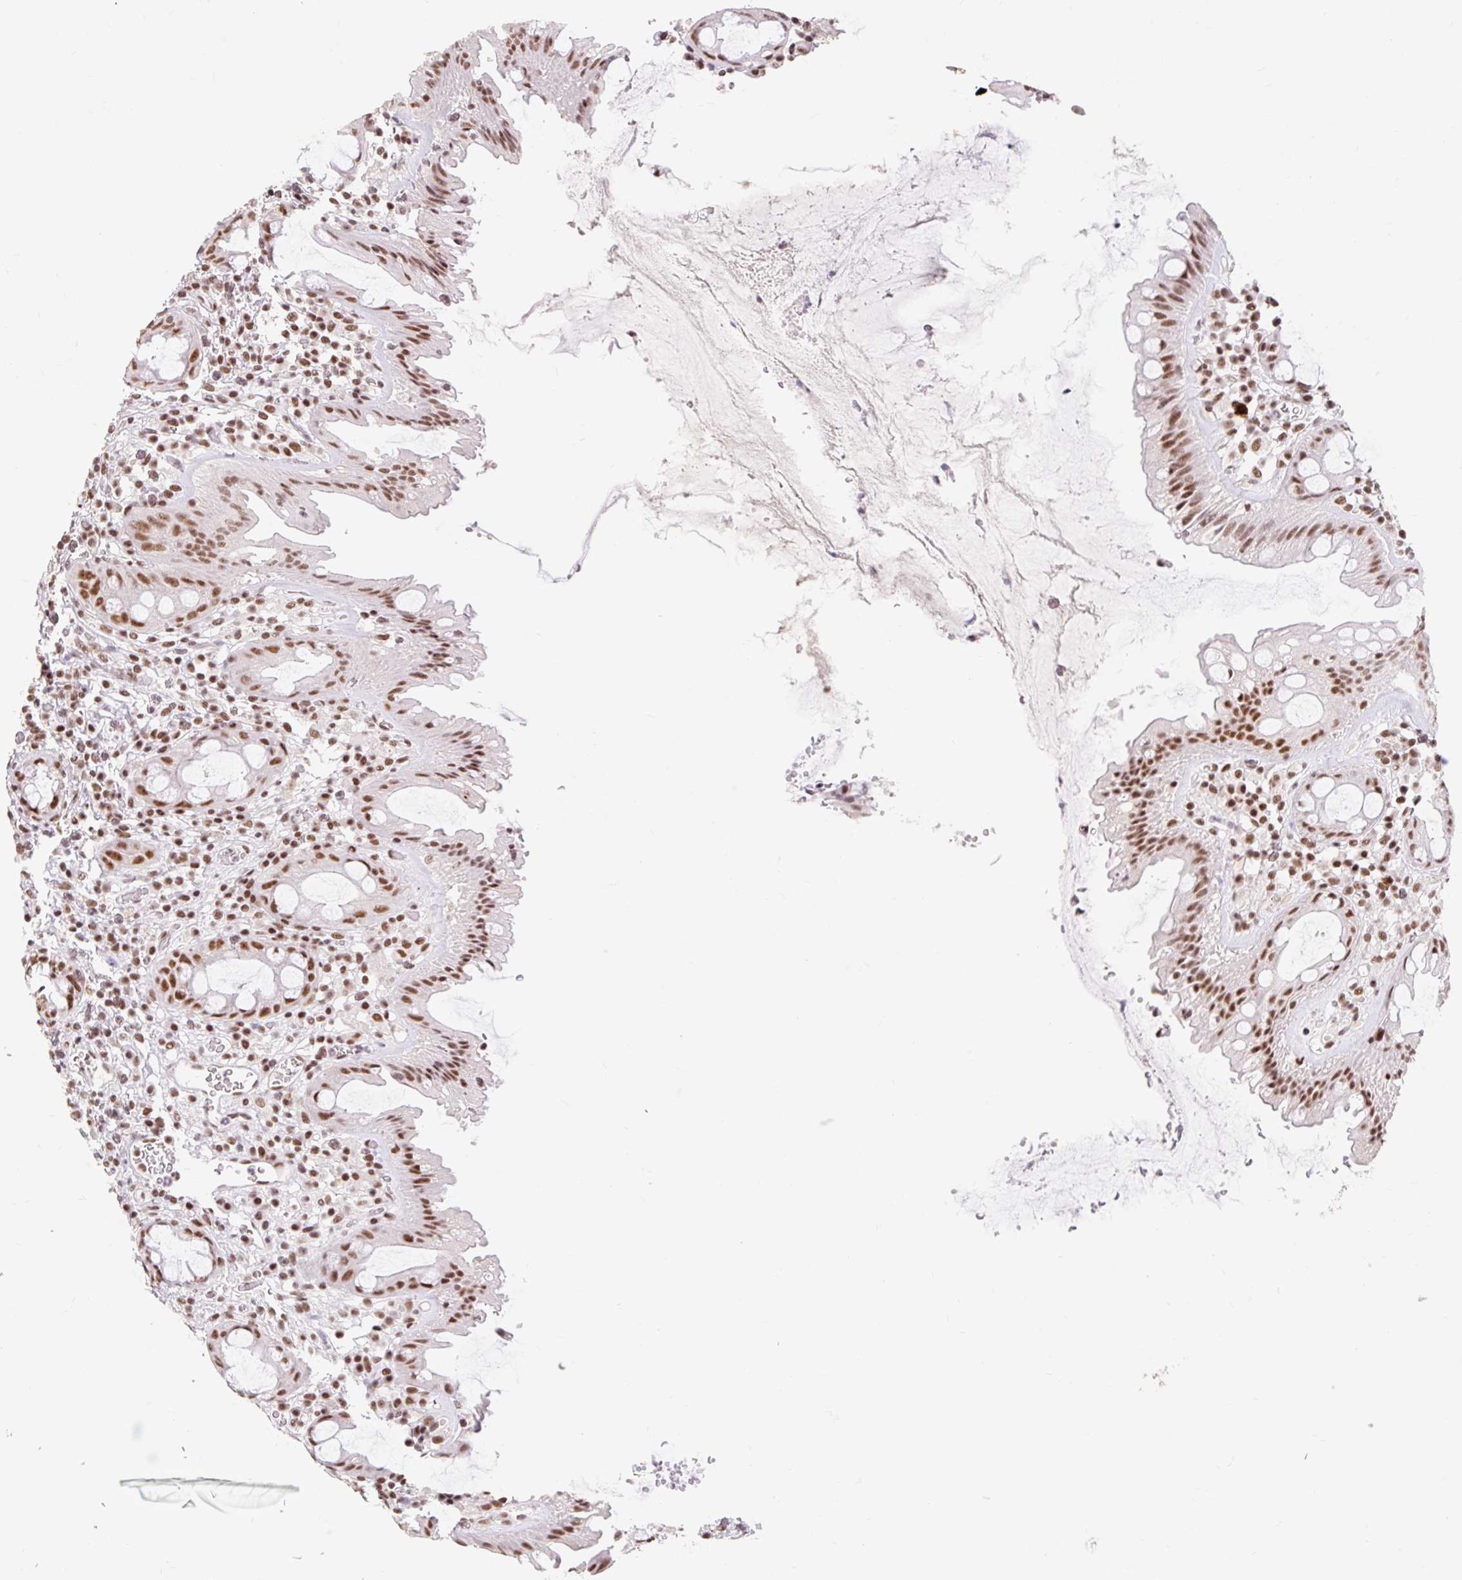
{"staining": {"intensity": "strong", "quantity": ">75%", "location": "nuclear"}, "tissue": "rectum", "cell_type": "Glandular cells", "image_type": "normal", "snomed": [{"axis": "morphology", "description": "Normal tissue, NOS"}, {"axis": "topography", "description": "Rectum"}], "caption": "Glandular cells display high levels of strong nuclear positivity in about >75% of cells in unremarkable human rectum. Nuclei are stained in blue.", "gene": "SRSF10", "patient": {"sex": "female", "age": 57}}